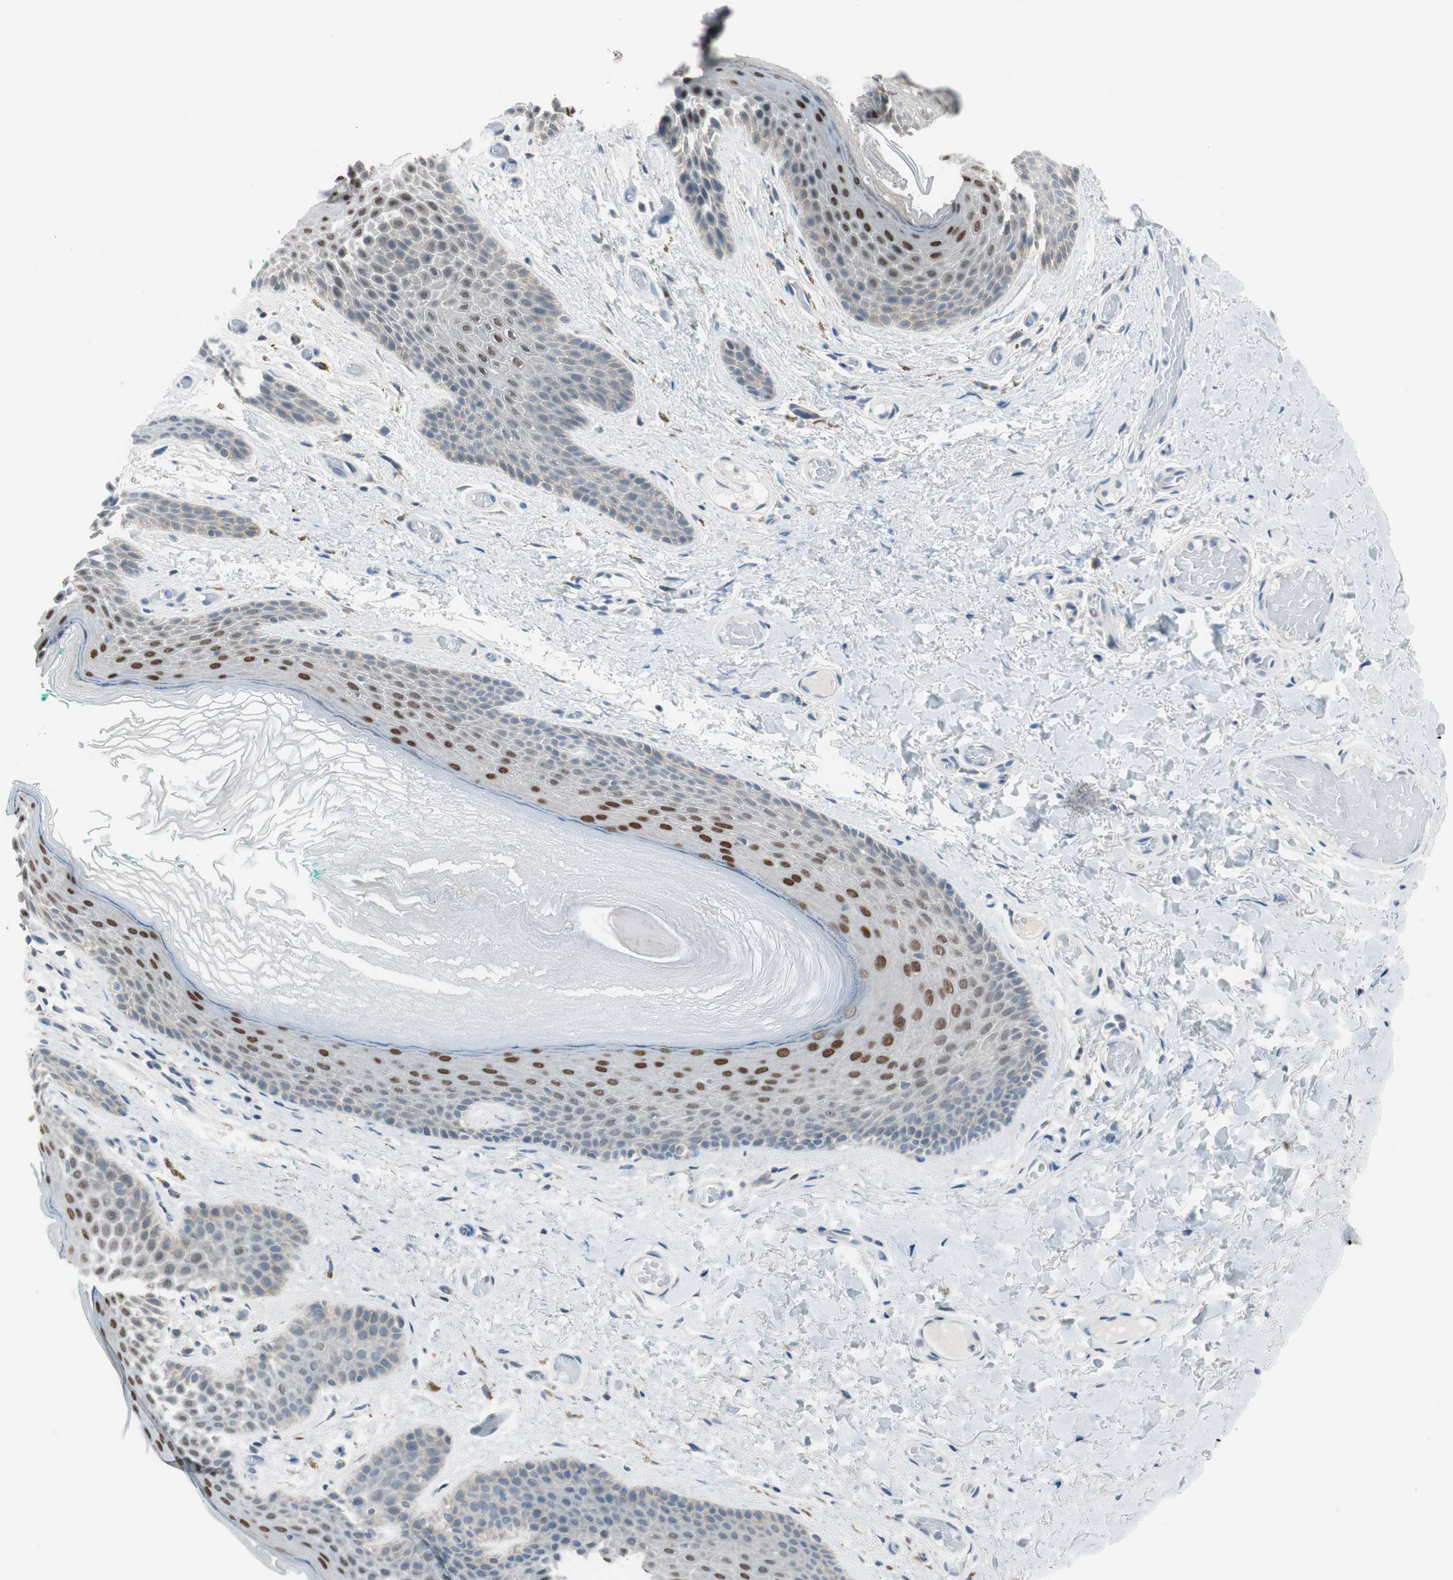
{"staining": {"intensity": "moderate", "quantity": "<25%", "location": "nuclear"}, "tissue": "skin", "cell_type": "Epidermal cells", "image_type": "normal", "snomed": [{"axis": "morphology", "description": "Normal tissue, NOS"}, {"axis": "topography", "description": "Anal"}], "caption": "A low amount of moderate nuclear expression is seen in approximately <25% of epidermal cells in unremarkable skin. (IHC, brightfield microscopy, high magnification).", "gene": "GRHL1", "patient": {"sex": "male", "age": 74}}